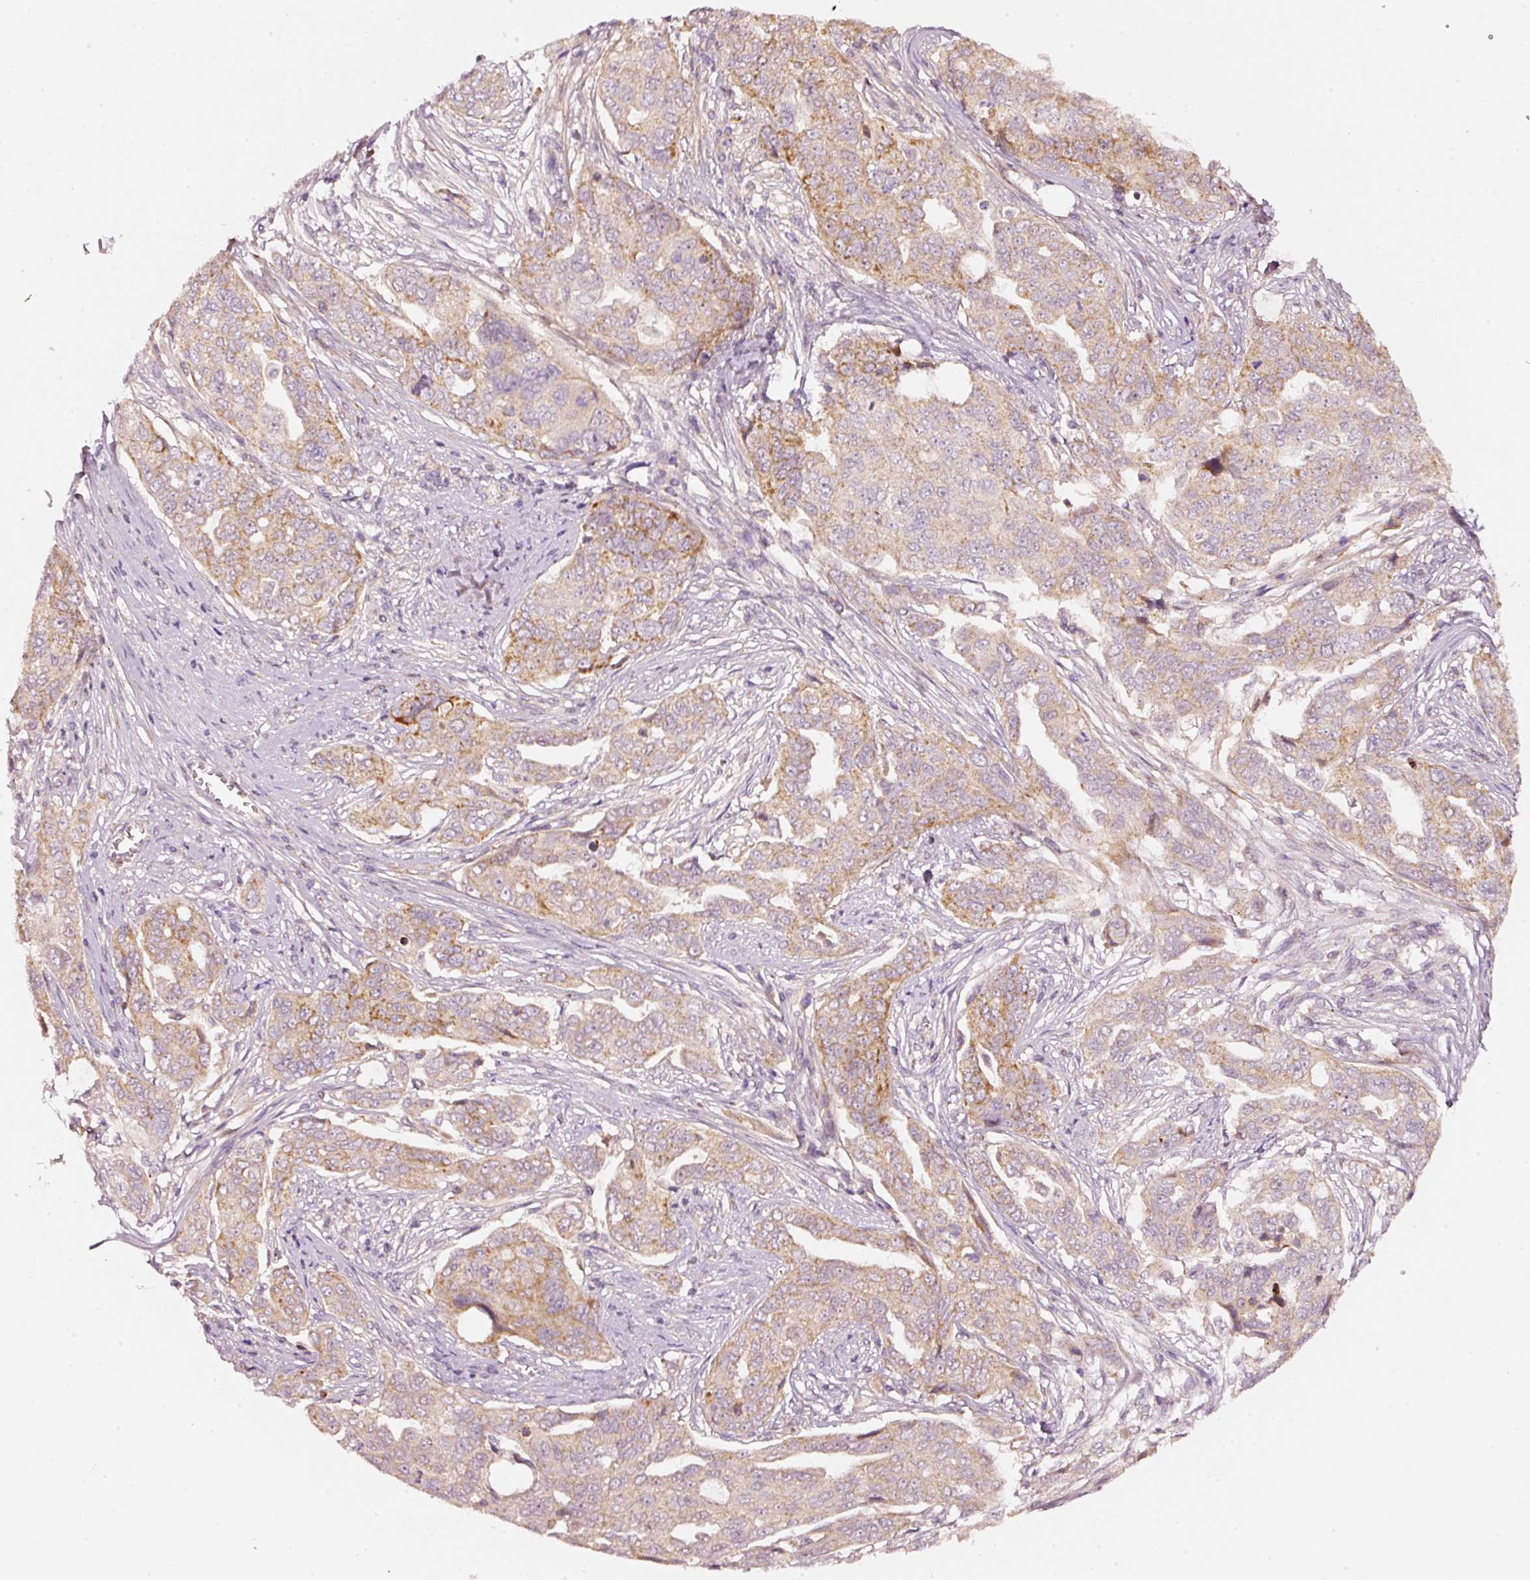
{"staining": {"intensity": "moderate", "quantity": "<25%", "location": "cytoplasmic/membranous"}, "tissue": "ovarian cancer", "cell_type": "Tumor cells", "image_type": "cancer", "snomed": [{"axis": "morphology", "description": "Carcinoma, endometroid"}, {"axis": "topography", "description": "Ovary"}], "caption": "Tumor cells reveal moderate cytoplasmic/membranous staining in approximately <25% of cells in endometroid carcinoma (ovarian).", "gene": "ARHGAP22", "patient": {"sex": "female", "age": 70}}